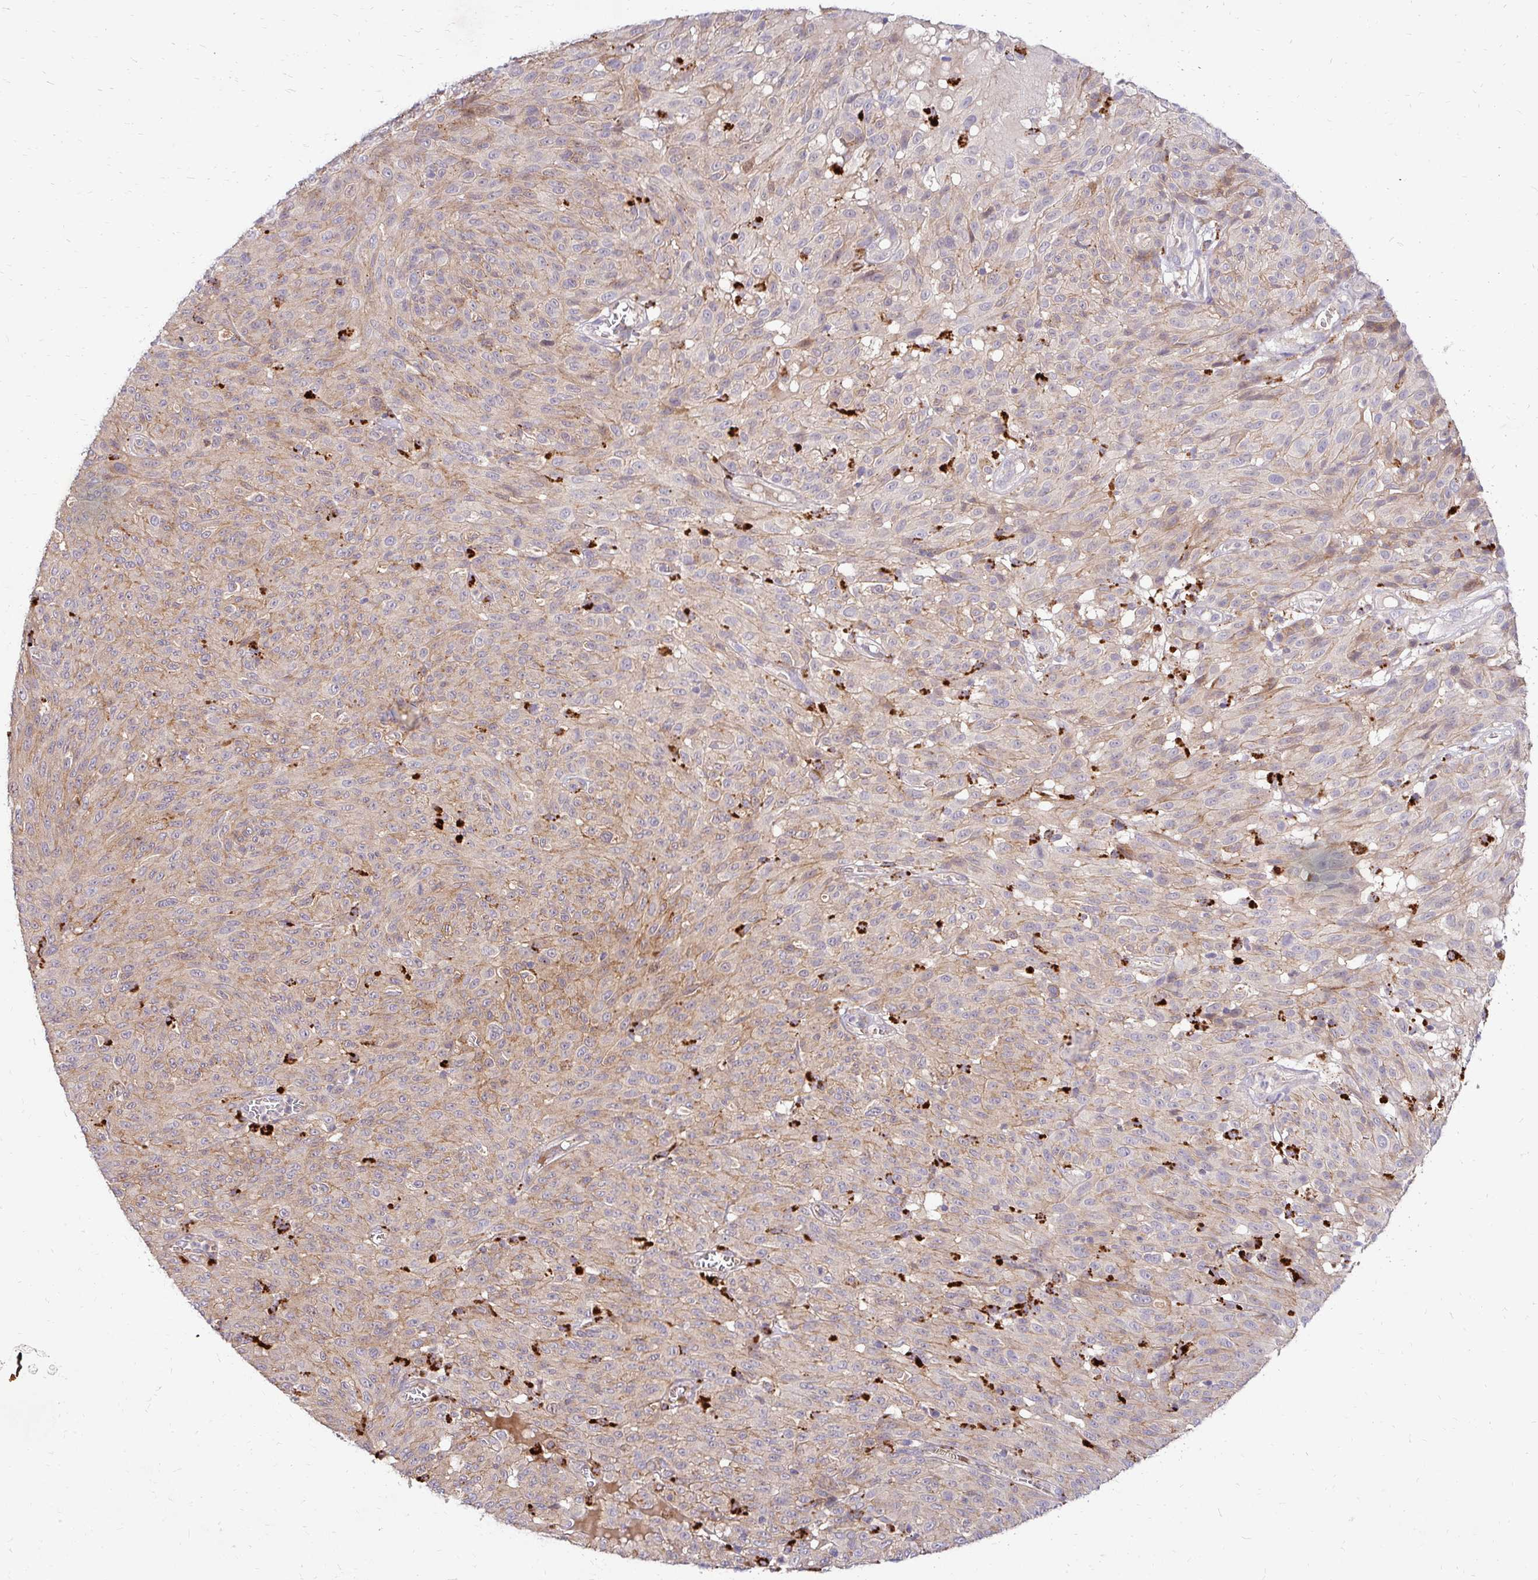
{"staining": {"intensity": "weak", "quantity": "25%-75%", "location": "cytoplasmic/membranous"}, "tissue": "melanoma", "cell_type": "Tumor cells", "image_type": "cancer", "snomed": [{"axis": "morphology", "description": "Malignant melanoma, NOS"}, {"axis": "topography", "description": "Skin"}], "caption": "Malignant melanoma stained for a protein (brown) displays weak cytoplasmic/membranous positive positivity in about 25%-75% of tumor cells.", "gene": "IDUA", "patient": {"sex": "male", "age": 85}}